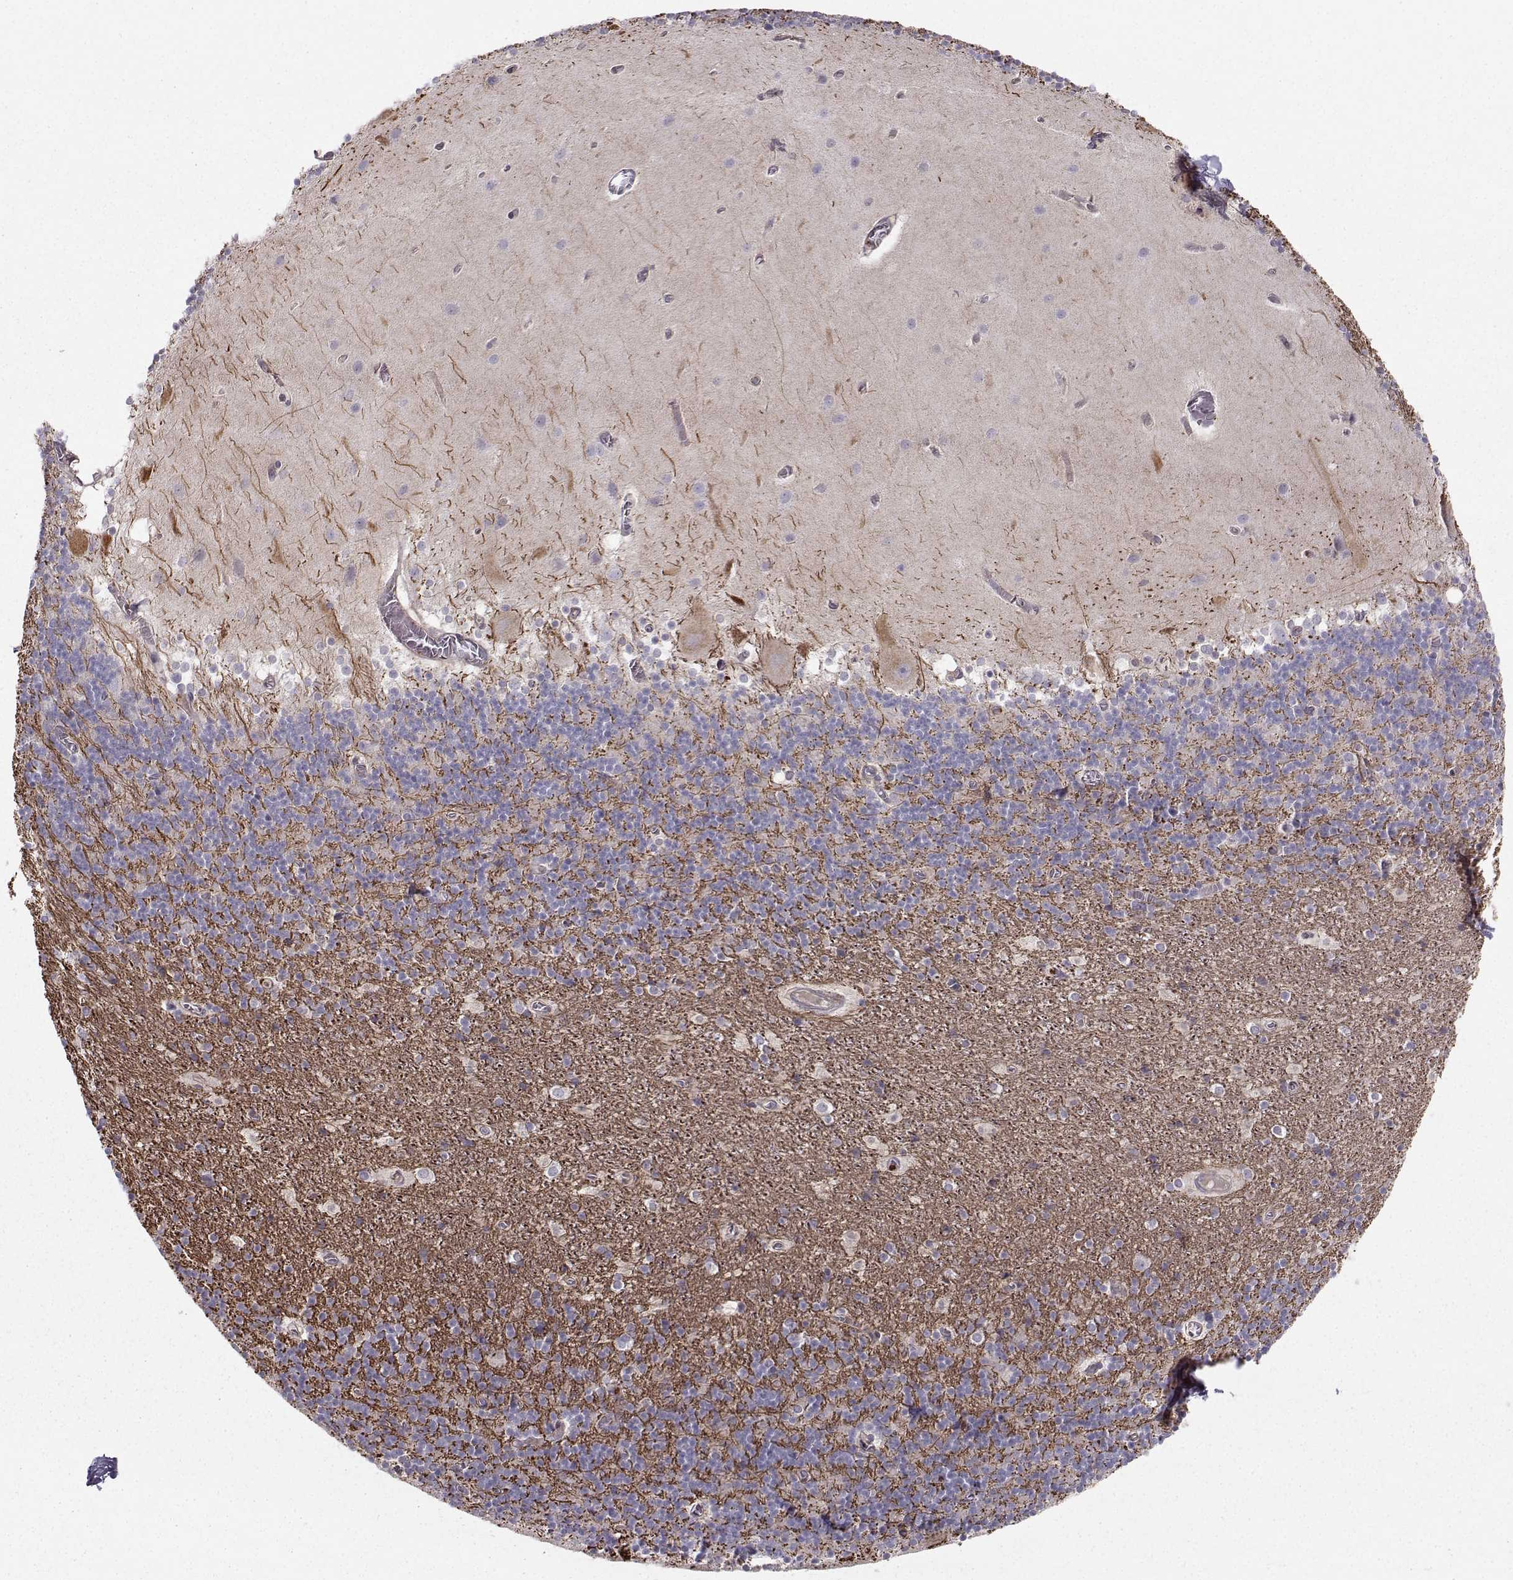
{"staining": {"intensity": "negative", "quantity": "none", "location": "none"}, "tissue": "cerebellum", "cell_type": "Cells in granular layer", "image_type": "normal", "snomed": [{"axis": "morphology", "description": "Normal tissue, NOS"}, {"axis": "topography", "description": "Cerebellum"}], "caption": "This image is of unremarkable cerebellum stained with immunohistochemistry (IHC) to label a protein in brown with the nuclei are counter-stained blue. There is no expression in cells in granular layer.", "gene": "ASB16", "patient": {"sex": "male", "age": 70}}